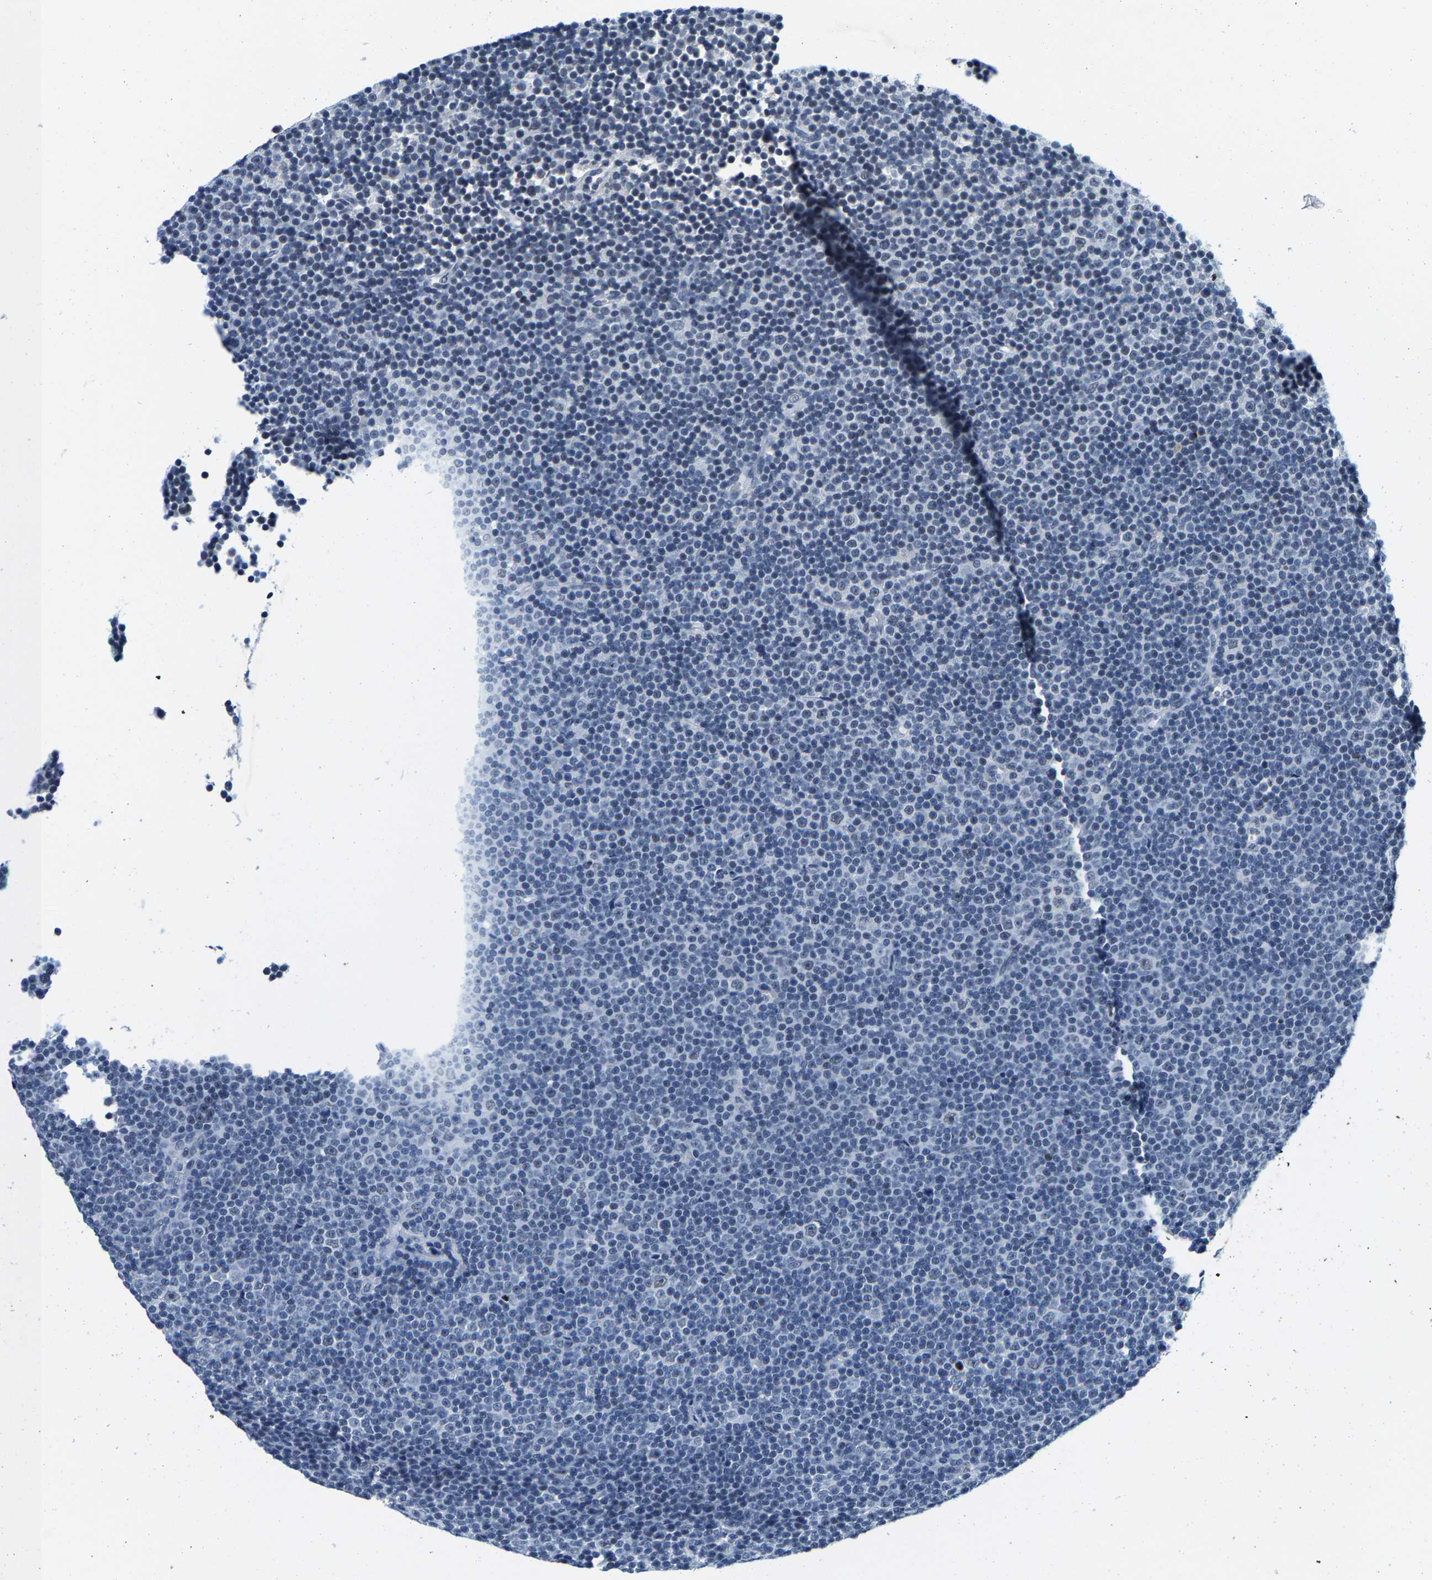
{"staining": {"intensity": "negative", "quantity": "none", "location": "none"}, "tissue": "lymphoma", "cell_type": "Tumor cells", "image_type": "cancer", "snomed": [{"axis": "morphology", "description": "Malignant lymphoma, non-Hodgkin's type, Low grade"}, {"axis": "topography", "description": "Lymph node"}], "caption": "Micrograph shows no protein positivity in tumor cells of low-grade malignant lymphoma, non-Hodgkin's type tissue.", "gene": "SETD1B", "patient": {"sex": "female", "age": 67}}